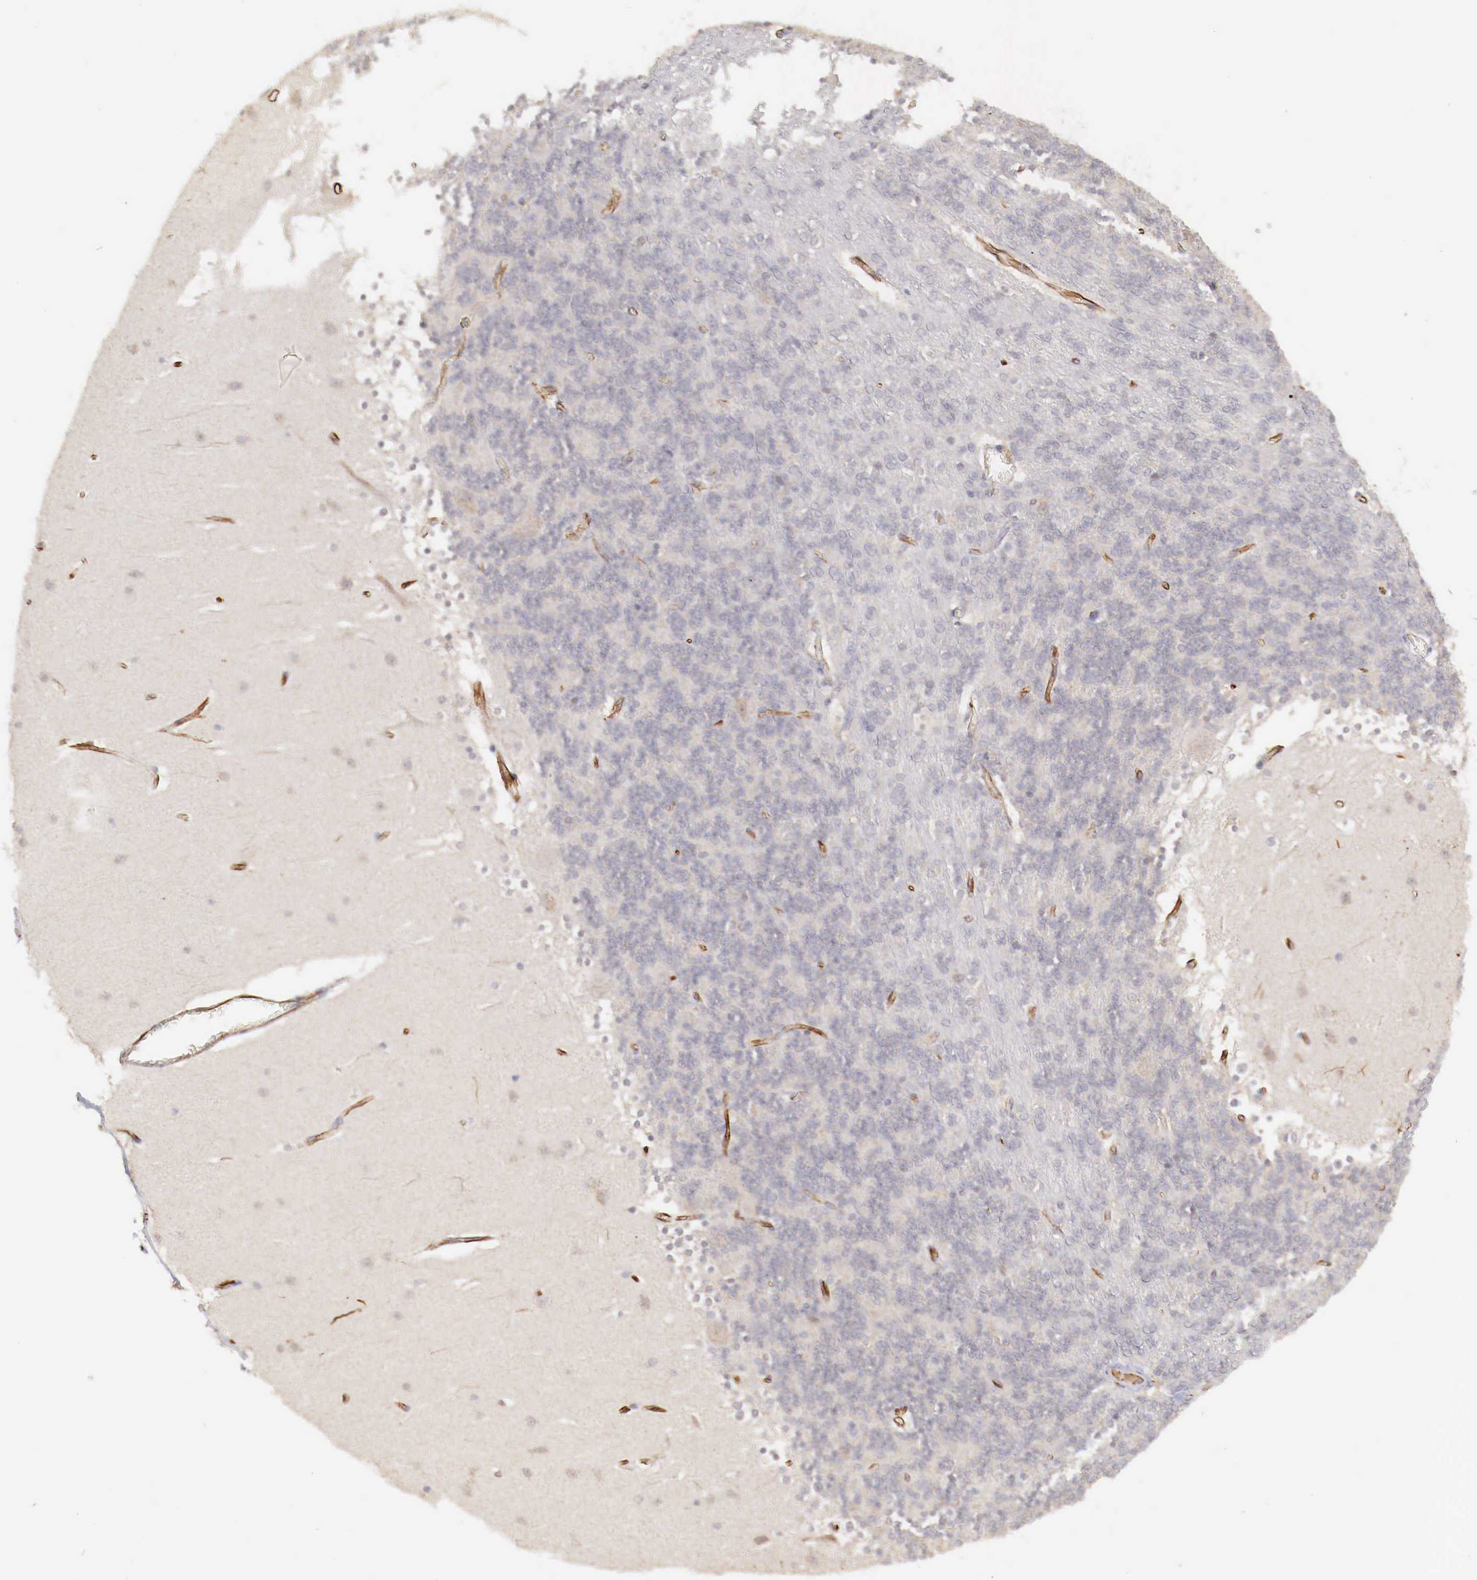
{"staining": {"intensity": "negative", "quantity": "none", "location": "none"}, "tissue": "cerebellum", "cell_type": "Cells in granular layer", "image_type": "normal", "snomed": [{"axis": "morphology", "description": "Normal tissue, NOS"}, {"axis": "topography", "description": "Cerebellum"}], "caption": "An IHC histopathology image of normal cerebellum is shown. There is no staining in cells in granular layer of cerebellum. (Stains: DAB immunohistochemistry (IHC) with hematoxylin counter stain, Microscopy: brightfield microscopy at high magnification).", "gene": "WT1", "patient": {"sex": "female", "age": 19}}